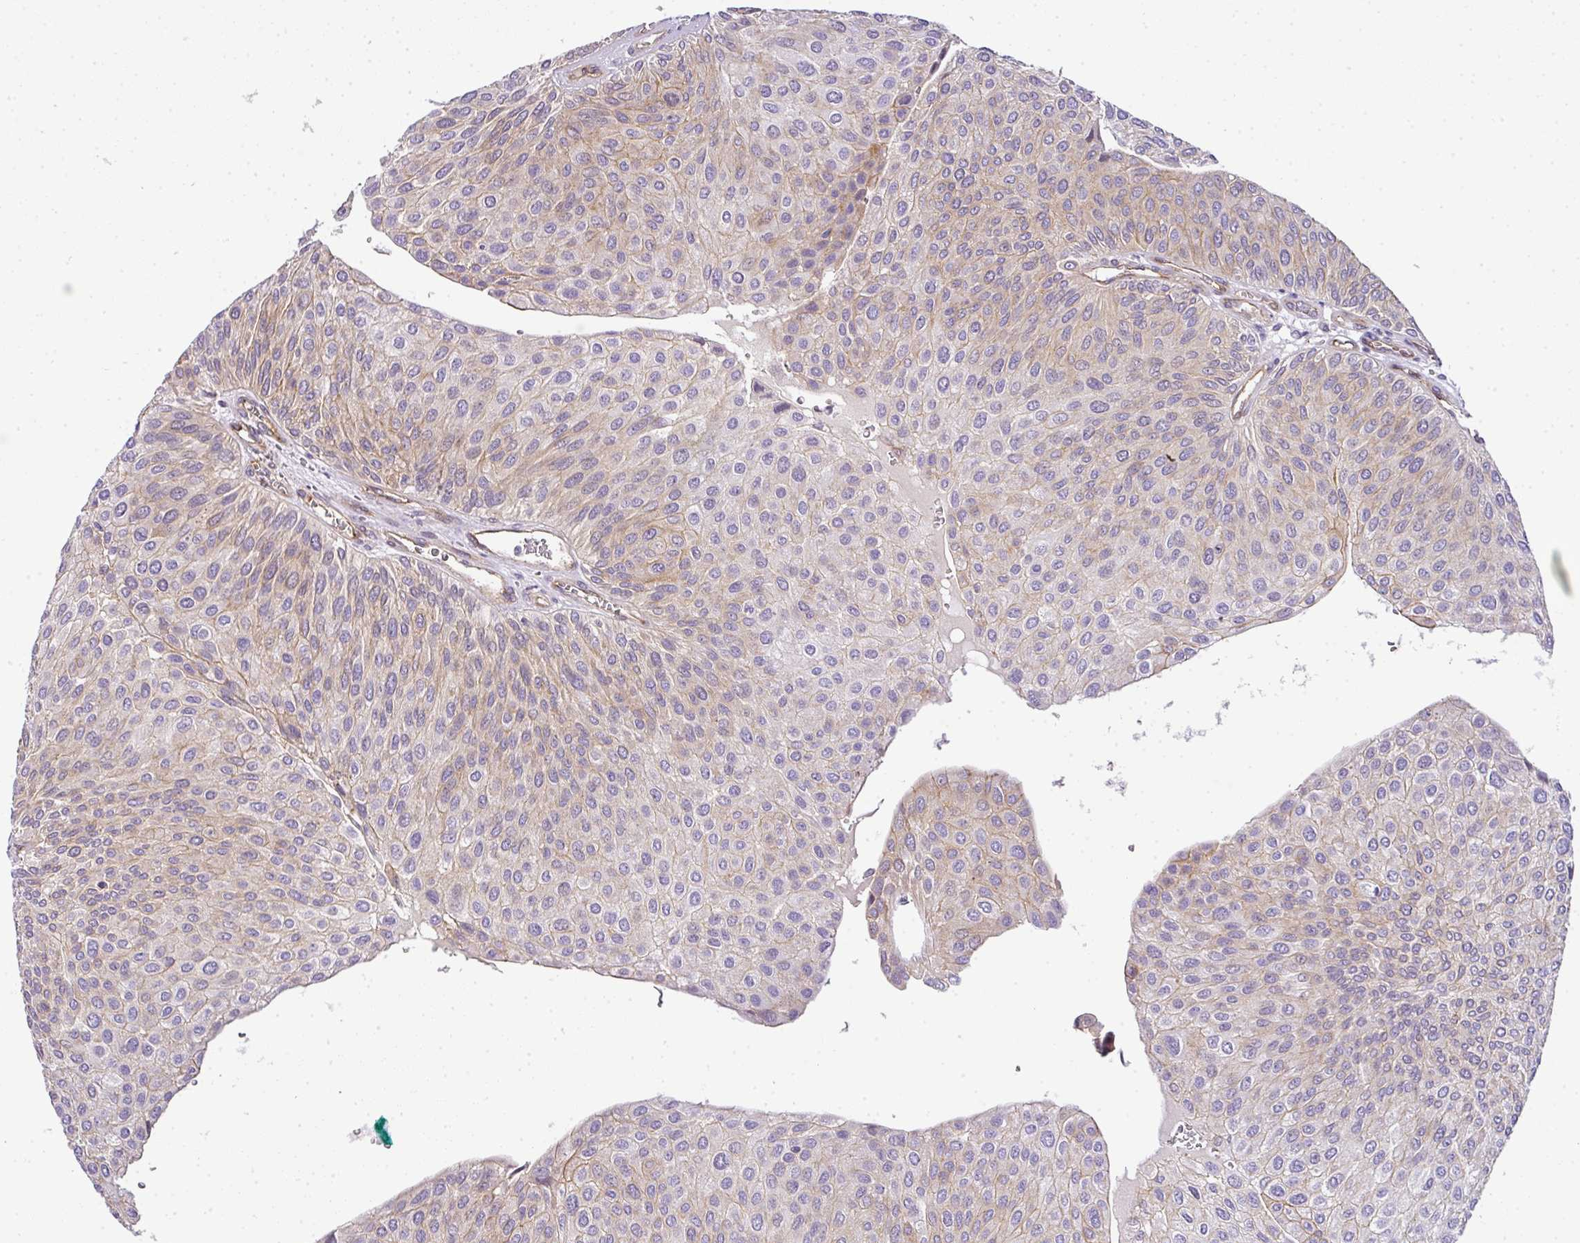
{"staining": {"intensity": "weak", "quantity": "<25%", "location": "cytoplasmic/membranous"}, "tissue": "urothelial cancer", "cell_type": "Tumor cells", "image_type": "cancer", "snomed": [{"axis": "morphology", "description": "Urothelial carcinoma, NOS"}, {"axis": "topography", "description": "Urinary bladder"}], "caption": "High power microscopy image of an immunohistochemistry micrograph of transitional cell carcinoma, revealing no significant expression in tumor cells.", "gene": "OR11H4", "patient": {"sex": "male", "age": 67}}